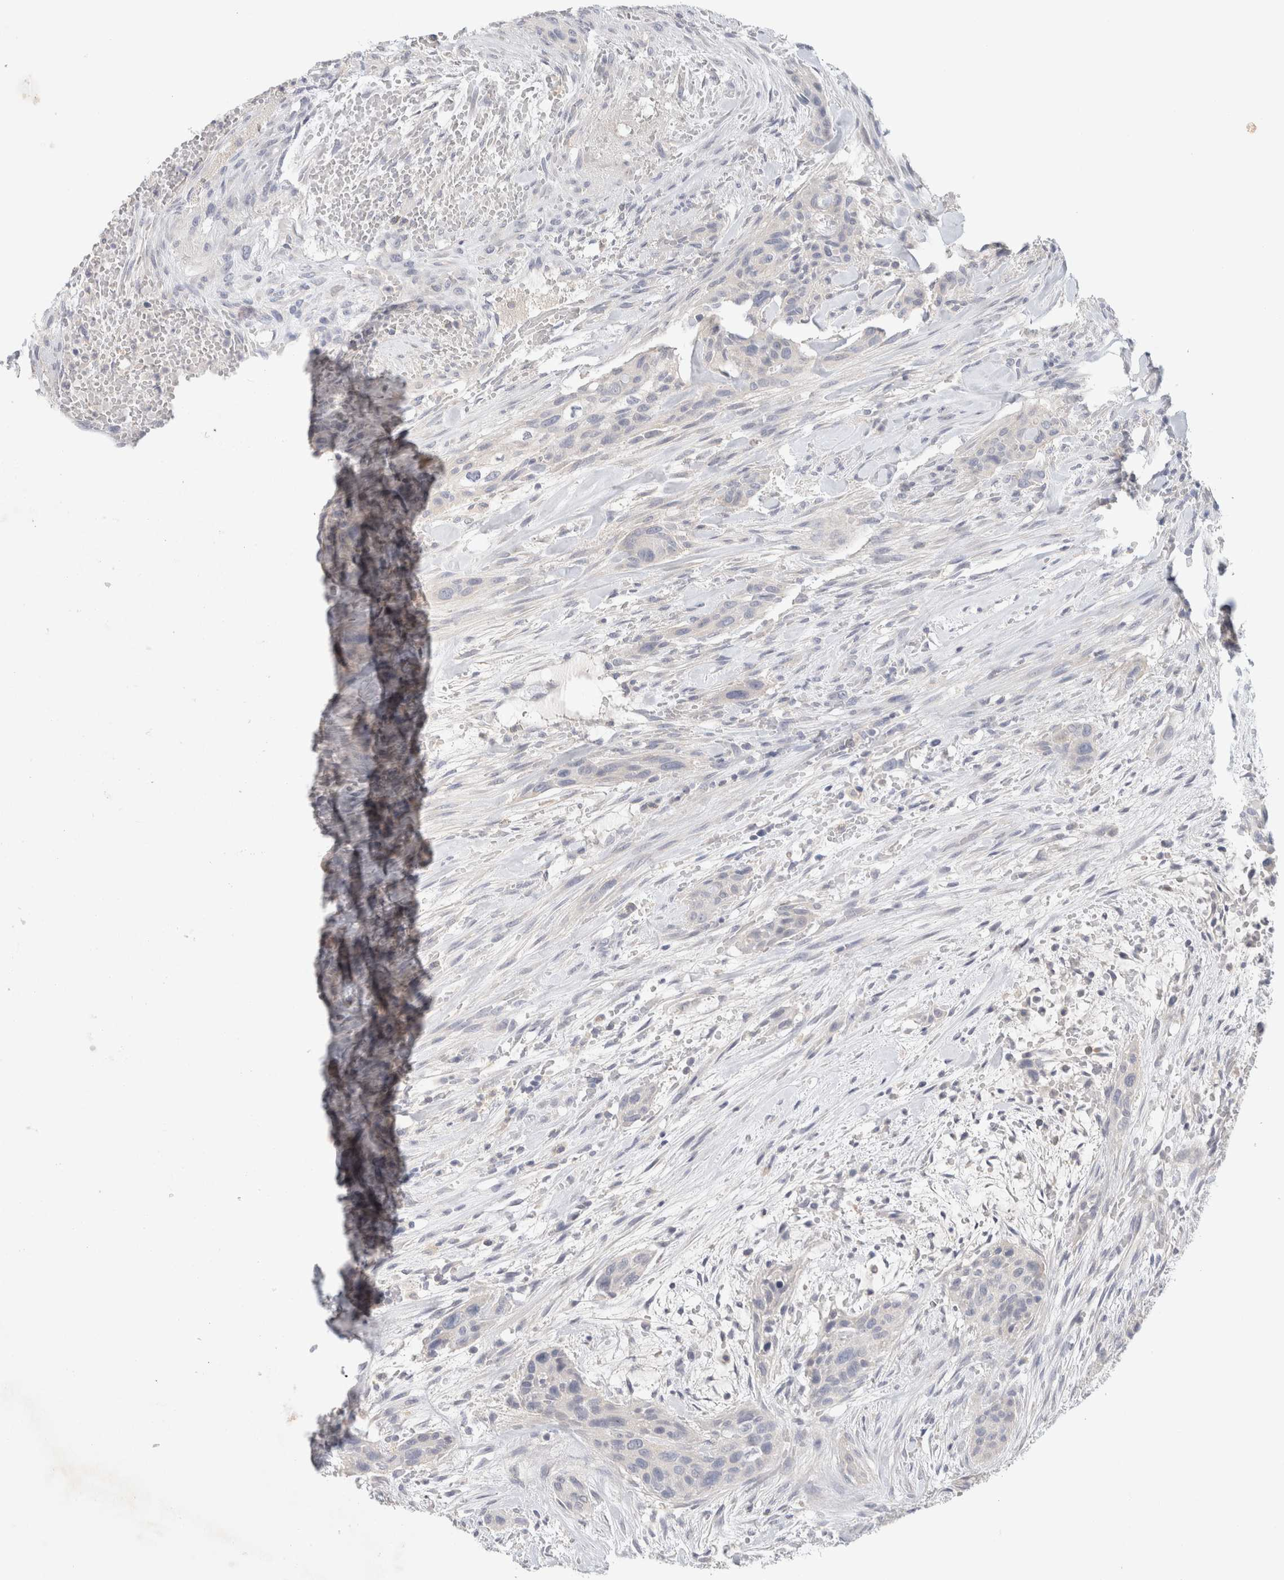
{"staining": {"intensity": "negative", "quantity": "none", "location": "none"}, "tissue": "urothelial cancer", "cell_type": "Tumor cells", "image_type": "cancer", "snomed": [{"axis": "morphology", "description": "Urothelial carcinoma, High grade"}, {"axis": "topography", "description": "Urinary bladder"}], "caption": "Tumor cells are negative for brown protein staining in high-grade urothelial carcinoma. (Stains: DAB (3,3'-diaminobenzidine) immunohistochemistry (IHC) with hematoxylin counter stain, Microscopy: brightfield microscopy at high magnification).", "gene": "MPP2", "patient": {"sex": "male", "age": 35}}